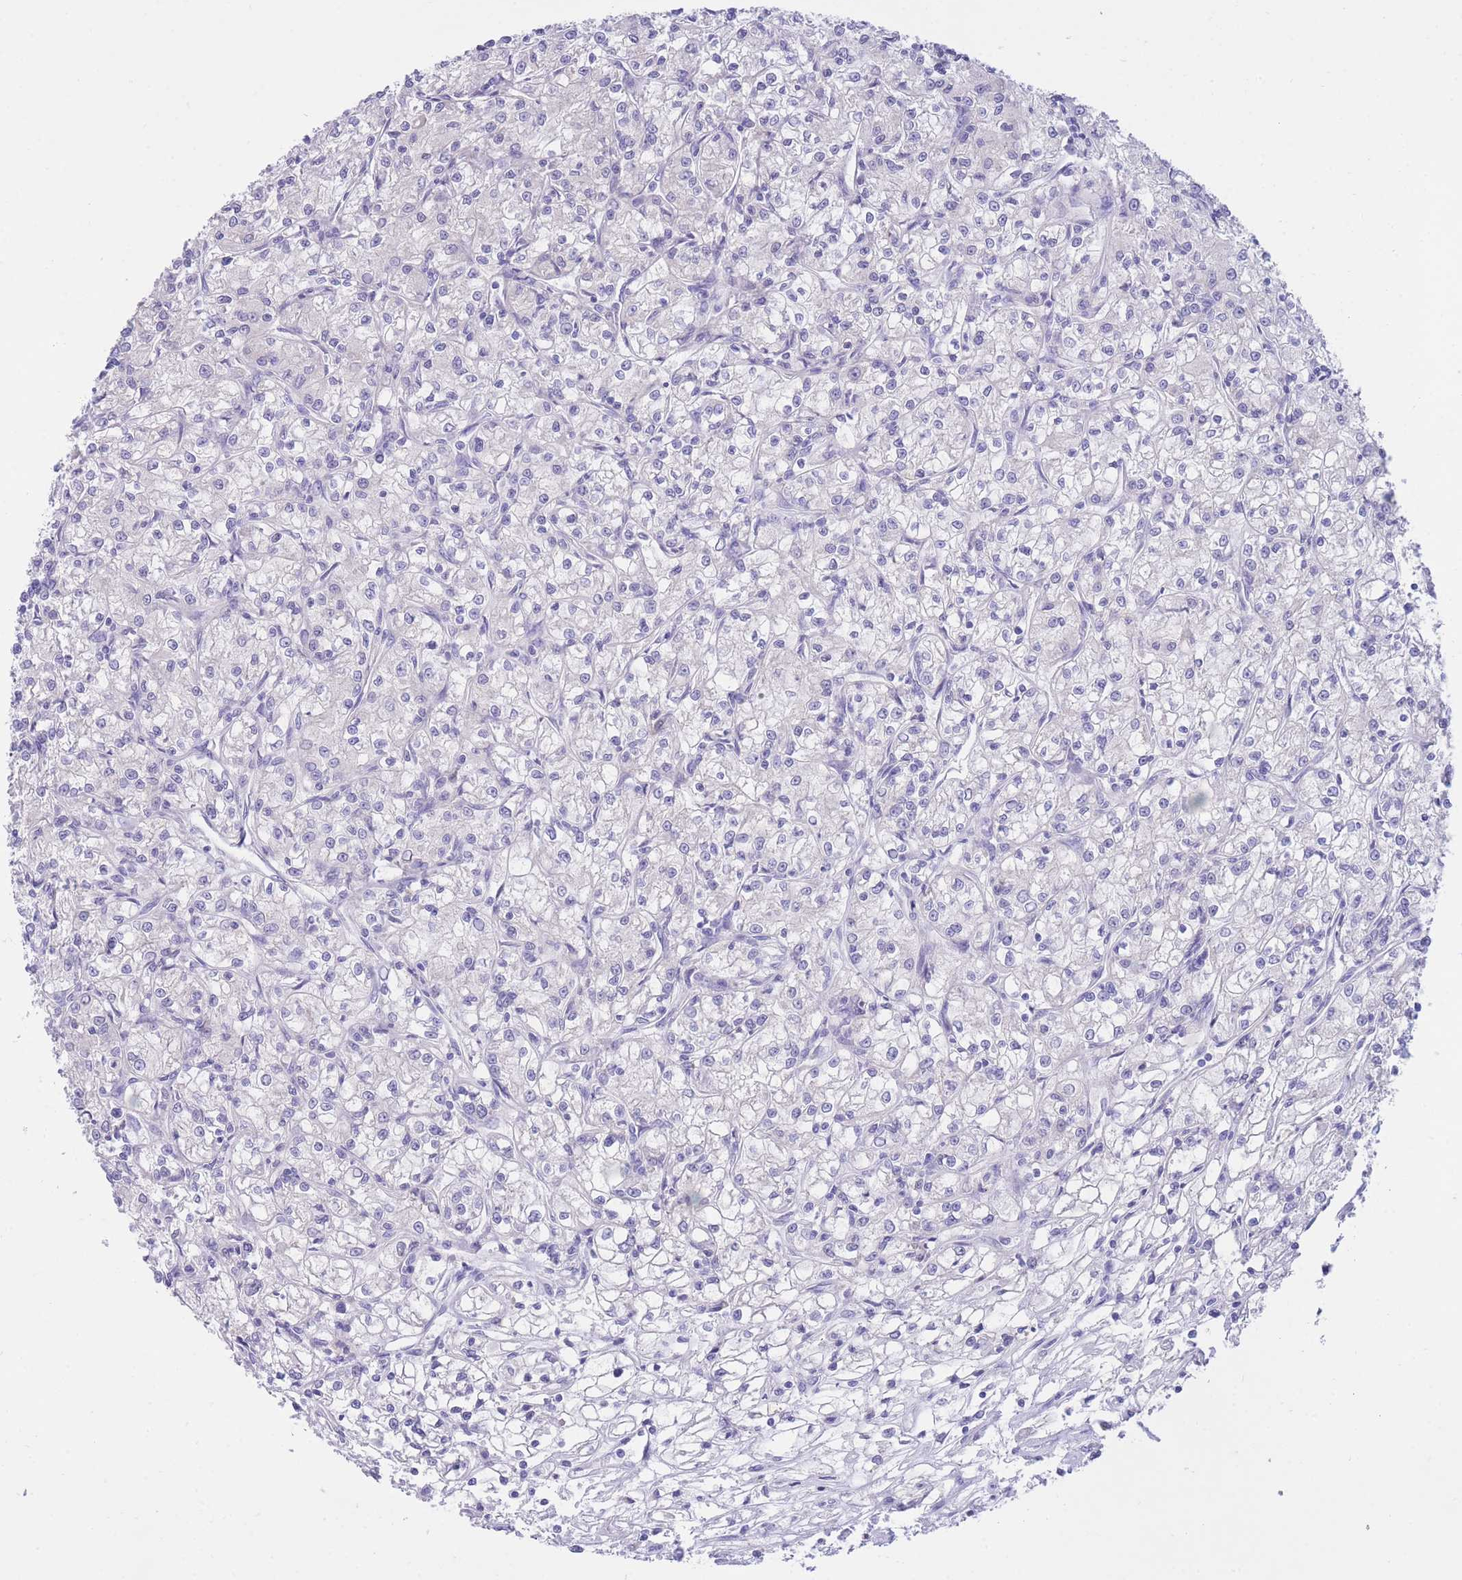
{"staining": {"intensity": "negative", "quantity": "none", "location": "none"}, "tissue": "renal cancer", "cell_type": "Tumor cells", "image_type": "cancer", "snomed": [{"axis": "morphology", "description": "Adenocarcinoma, NOS"}, {"axis": "topography", "description": "Kidney"}], "caption": "Histopathology image shows no significant protein positivity in tumor cells of renal cancer.", "gene": "SSUH2", "patient": {"sex": "female", "age": 59}}